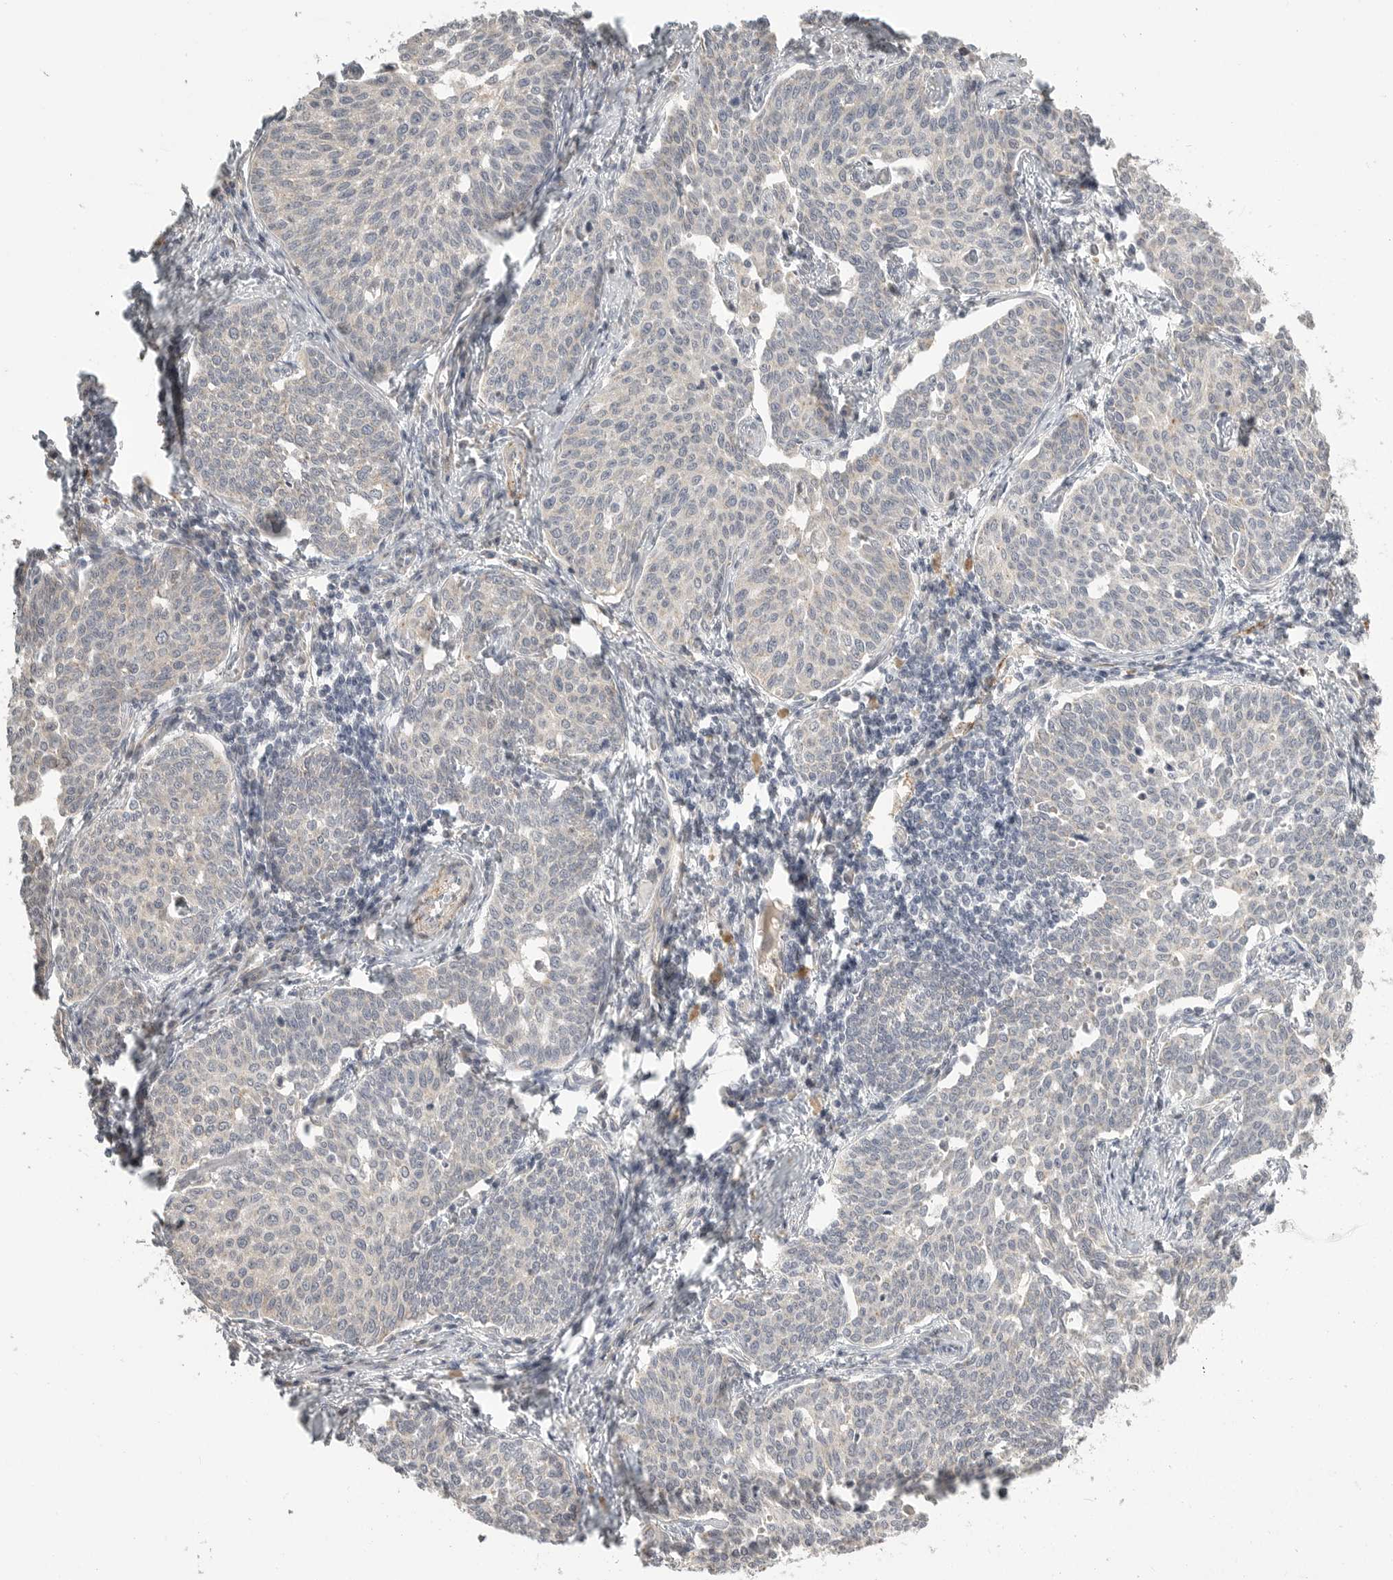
{"staining": {"intensity": "negative", "quantity": "none", "location": "none"}, "tissue": "cervical cancer", "cell_type": "Tumor cells", "image_type": "cancer", "snomed": [{"axis": "morphology", "description": "Squamous cell carcinoma, NOS"}, {"axis": "topography", "description": "Cervix"}], "caption": "A histopathology image of human cervical cancer (squamous cell carcinoma) is negative for staining in tumor cells.", "gene": "STAB2", "patient": {"sex": "female", "age": 34}}